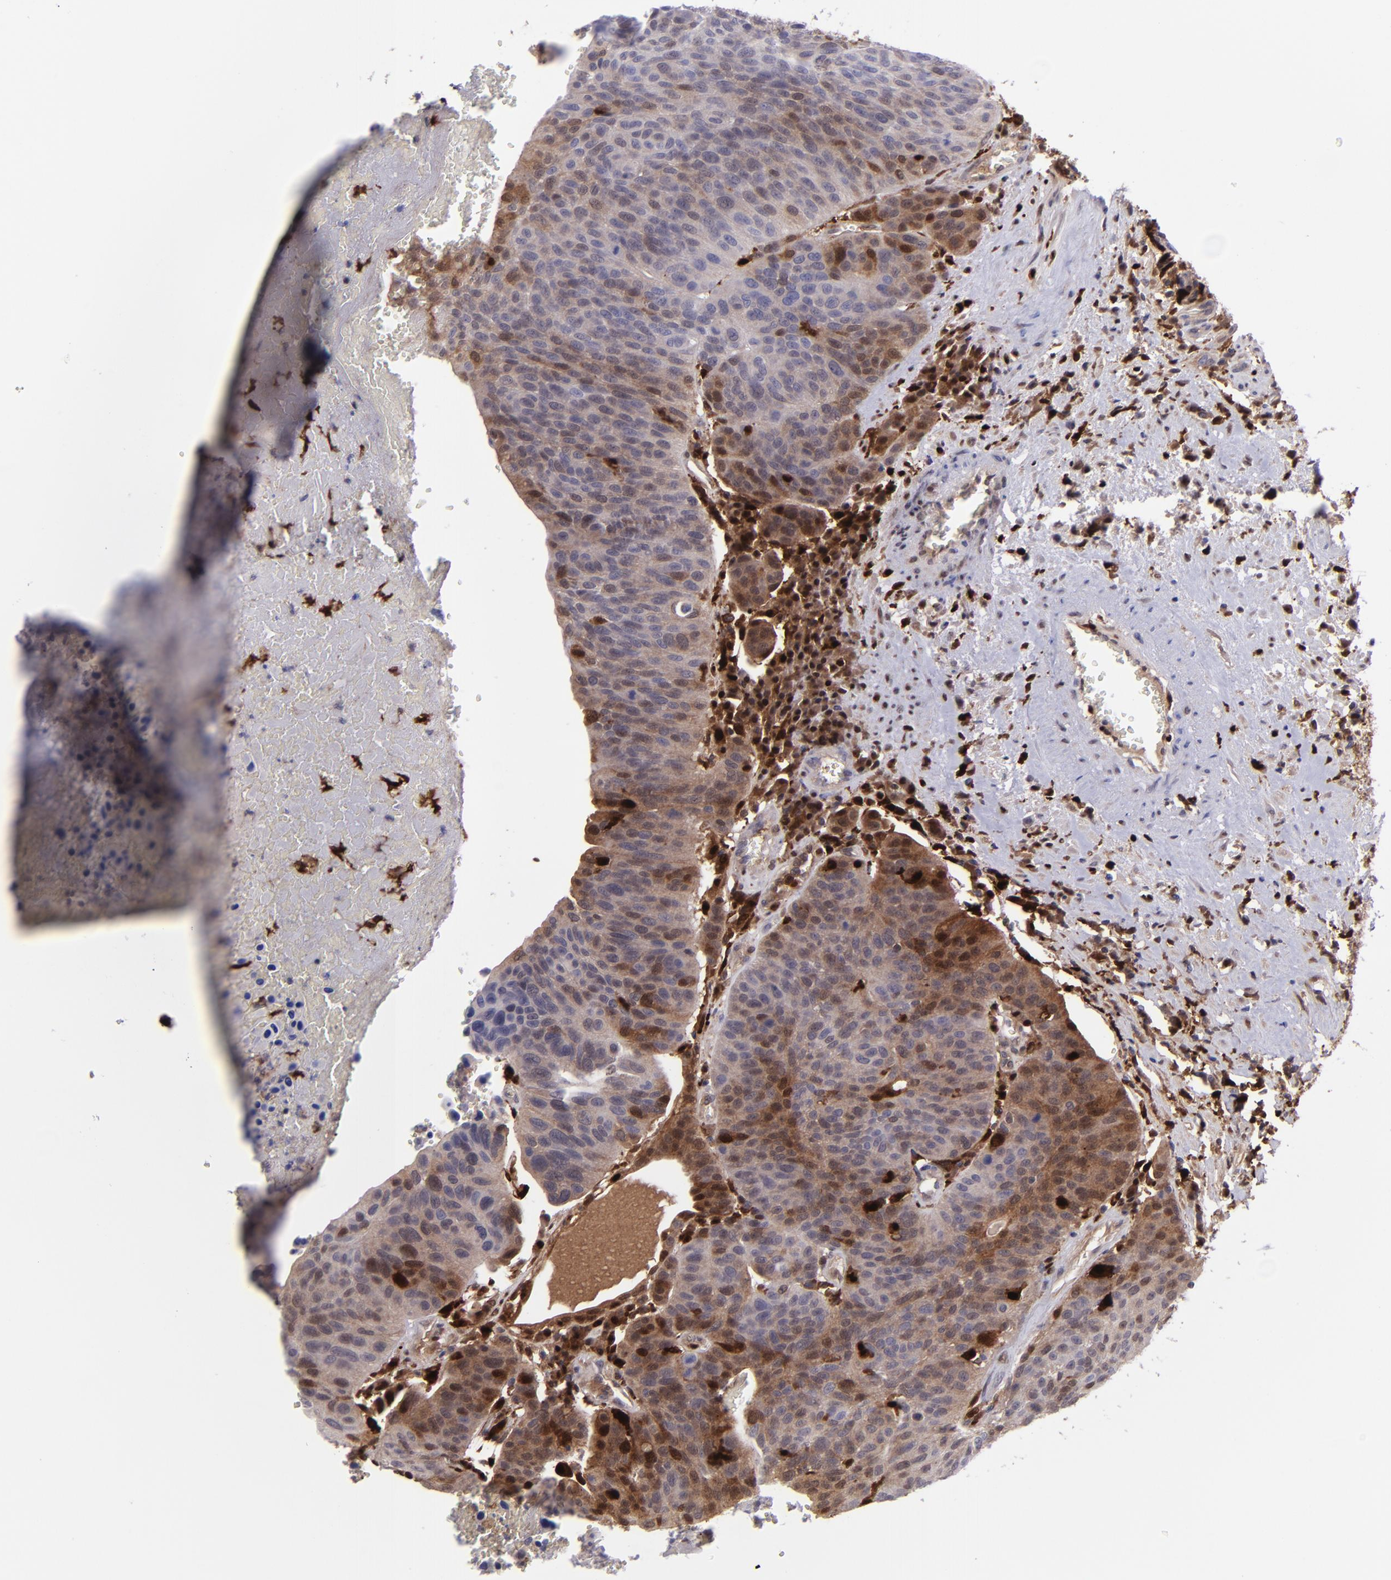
{"staining": {"intensity": "moderate", "quantity": "25%-75%", "location": "cytoplasmic/membranous"}, "tissue": "urothelial cancer", "cell_type": "Tumor cells", "image_type": "cancer", "snomed": [{"axis": "morphology", "description": "Urothelial carcinoma, High grade"}, {"axis": "topography", "description": "Urinary bladder"}], "caption": "High-grade urothelial carcinoma stained for a protein (brown) reveals moderate cytoplasmic/membranous positive positivity in approximately 25%-75% of tumor cells.", "gene": "TYMP", "patient": {"sex": "male", "age": 66}}